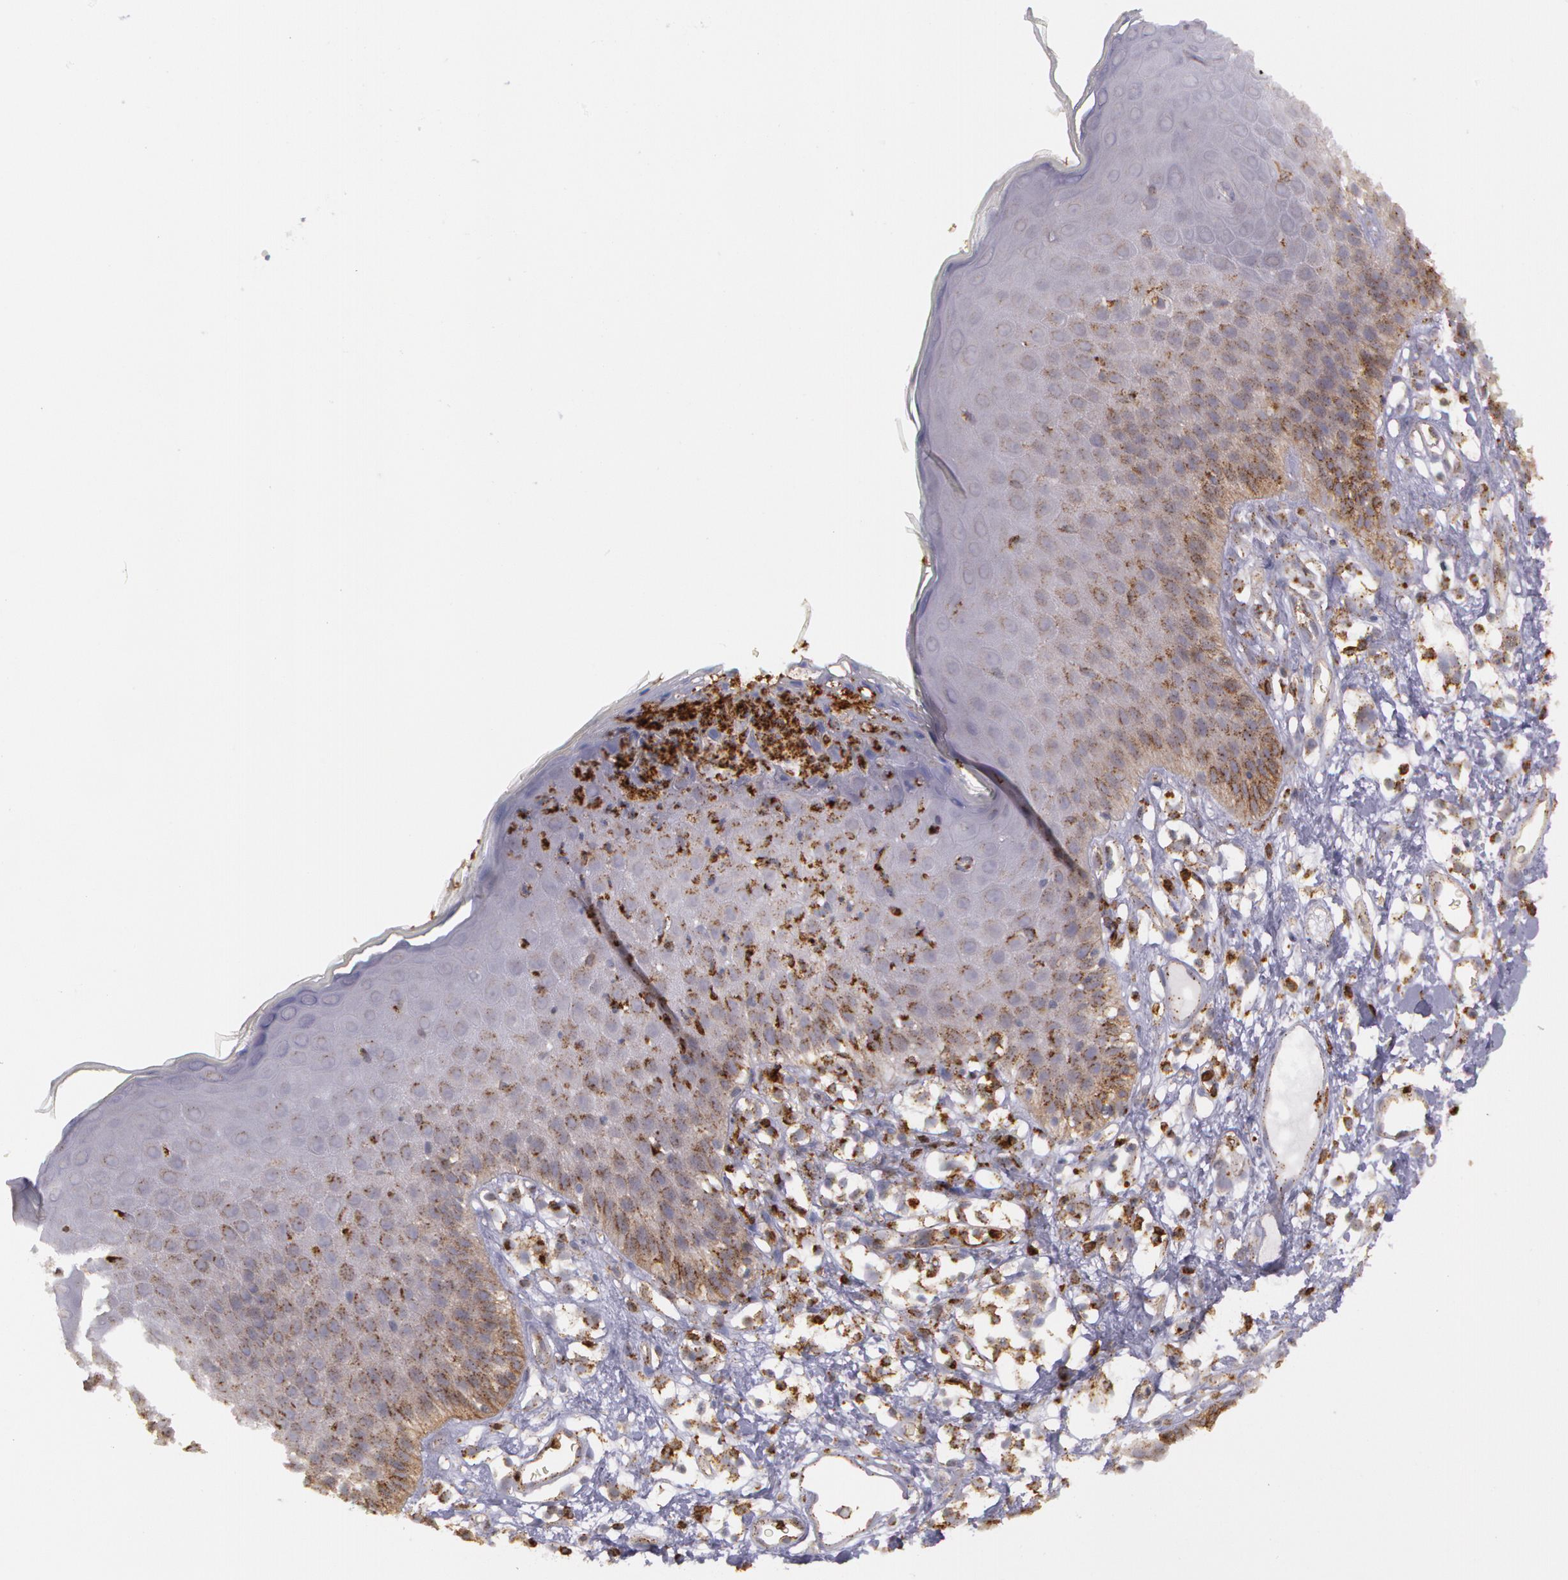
{"staining": {"intensity": "moderate", "quantity": "25%-75%", "location": "cytoplasmic/membranous"}, "tissue": "skin", "cell_type": "Epidermal cells", "image_type": "normal", "snomed": [{"axis": "morphology", "description": "Normal tissue, NOS"}, {"axis": "topography", "description": "Vulva"}, {"axis": "topography", "description": "Peripheral nerve tissue"}], "caption": "Protein expression analysis of benign human skin reveals moderate cytoplasmic/membranous staining in approximately 25%-75% of epidermal cells. Using DAB (brown) and hematoxylin (blue) stains, captured at high magnification using brightfield microscopy.", "gene": "FLOT2", "patient": {"sex": "female", "age": 68}}